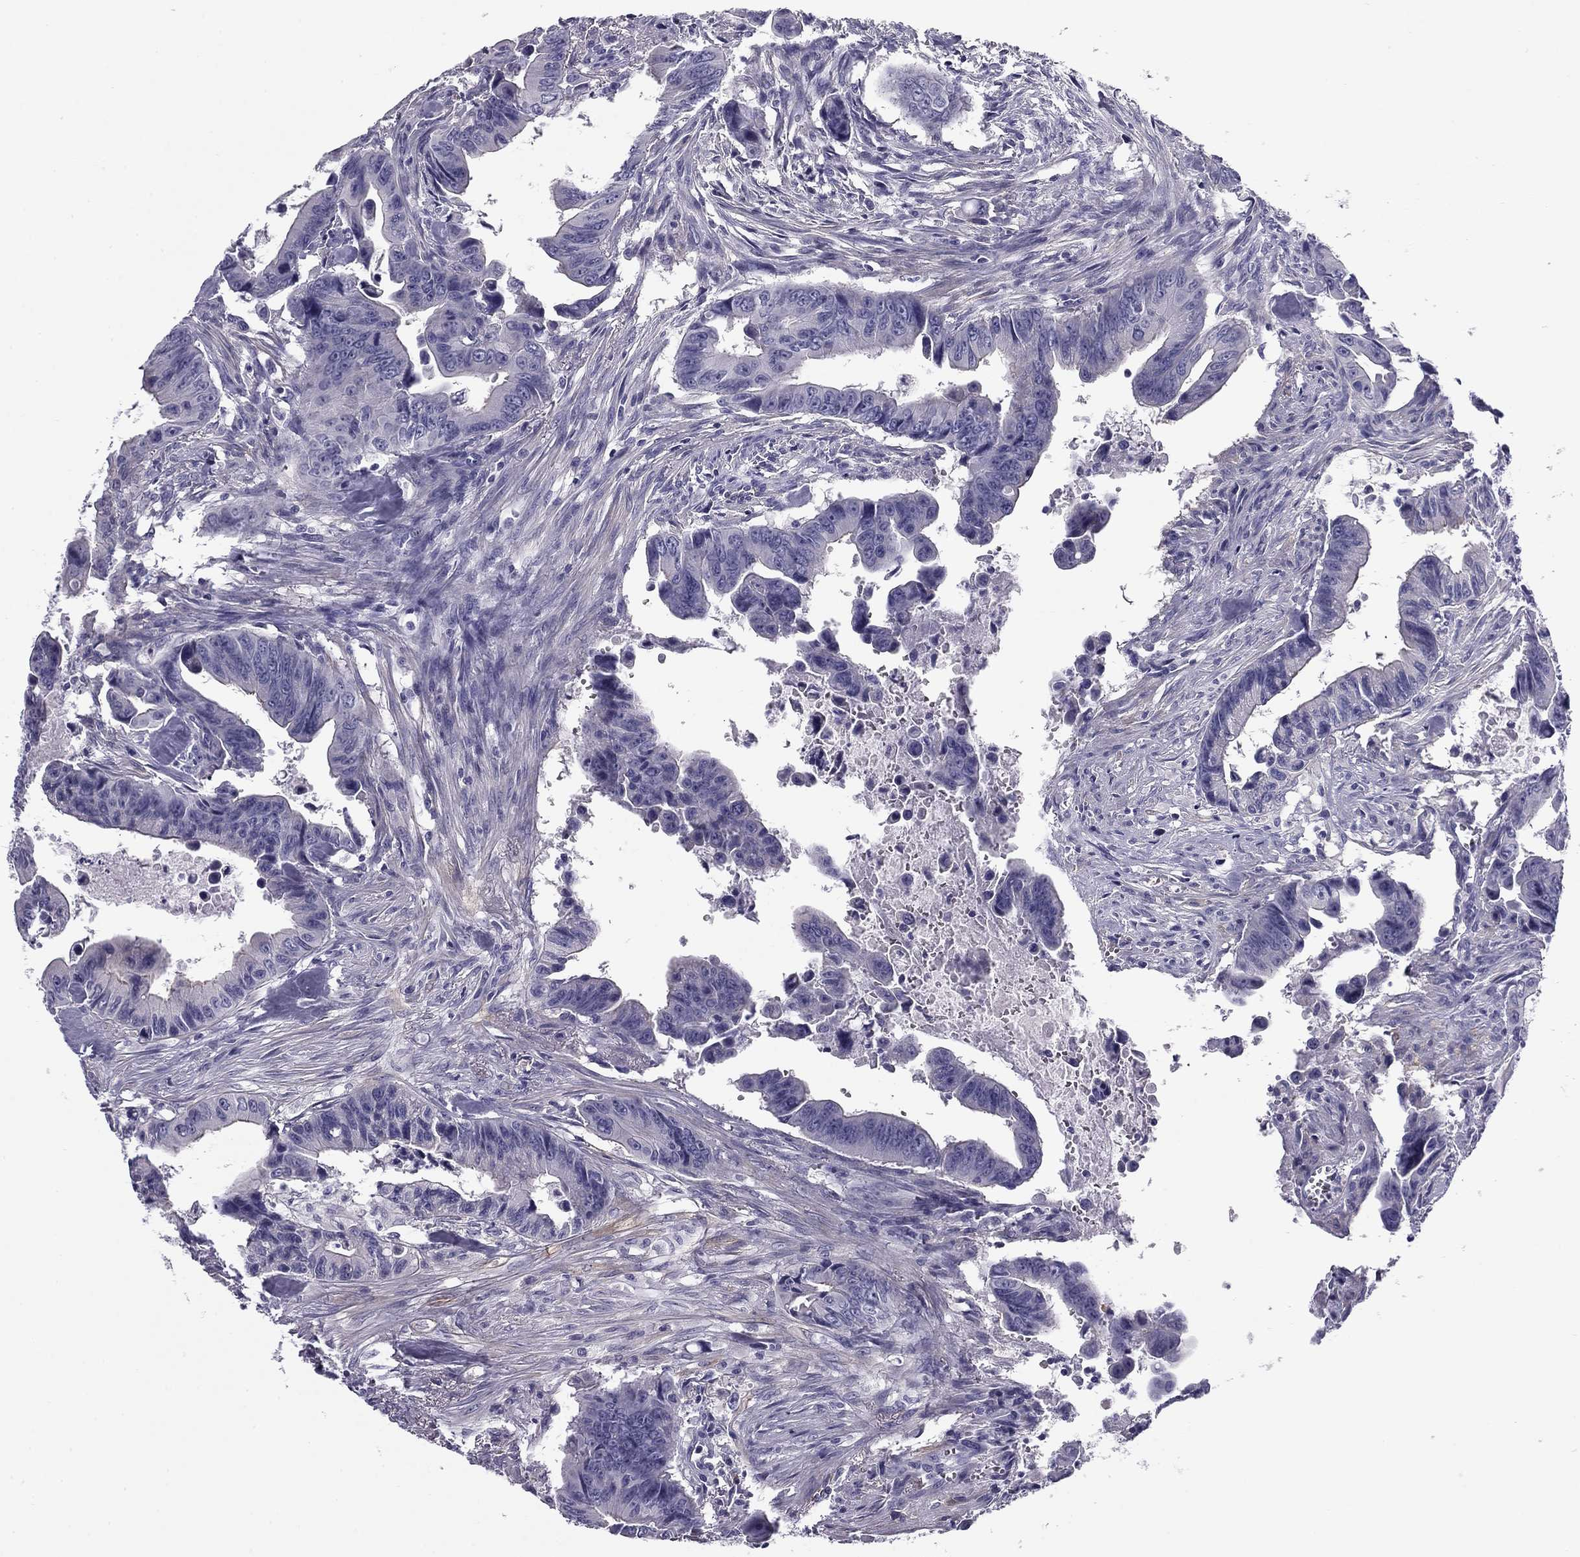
{"staining": {"intensity": "negative", "quantity": "none", "location": "none"}, "tissue": "colorectal cancer", "cell_type": "Tumor cells", "image_type": "cancer", "snomed": [{"axis": "morphology", "description": "Adenocarcinoma, NOS"}, {"axis": "topography", "description": "Colon"}], "caption": "This is an IHC image of human colorectal adenocarcinoma. There is no positivity in tumor cells.", "gene": "FLNC", "patient": {"sex": "female", "age": 87}}